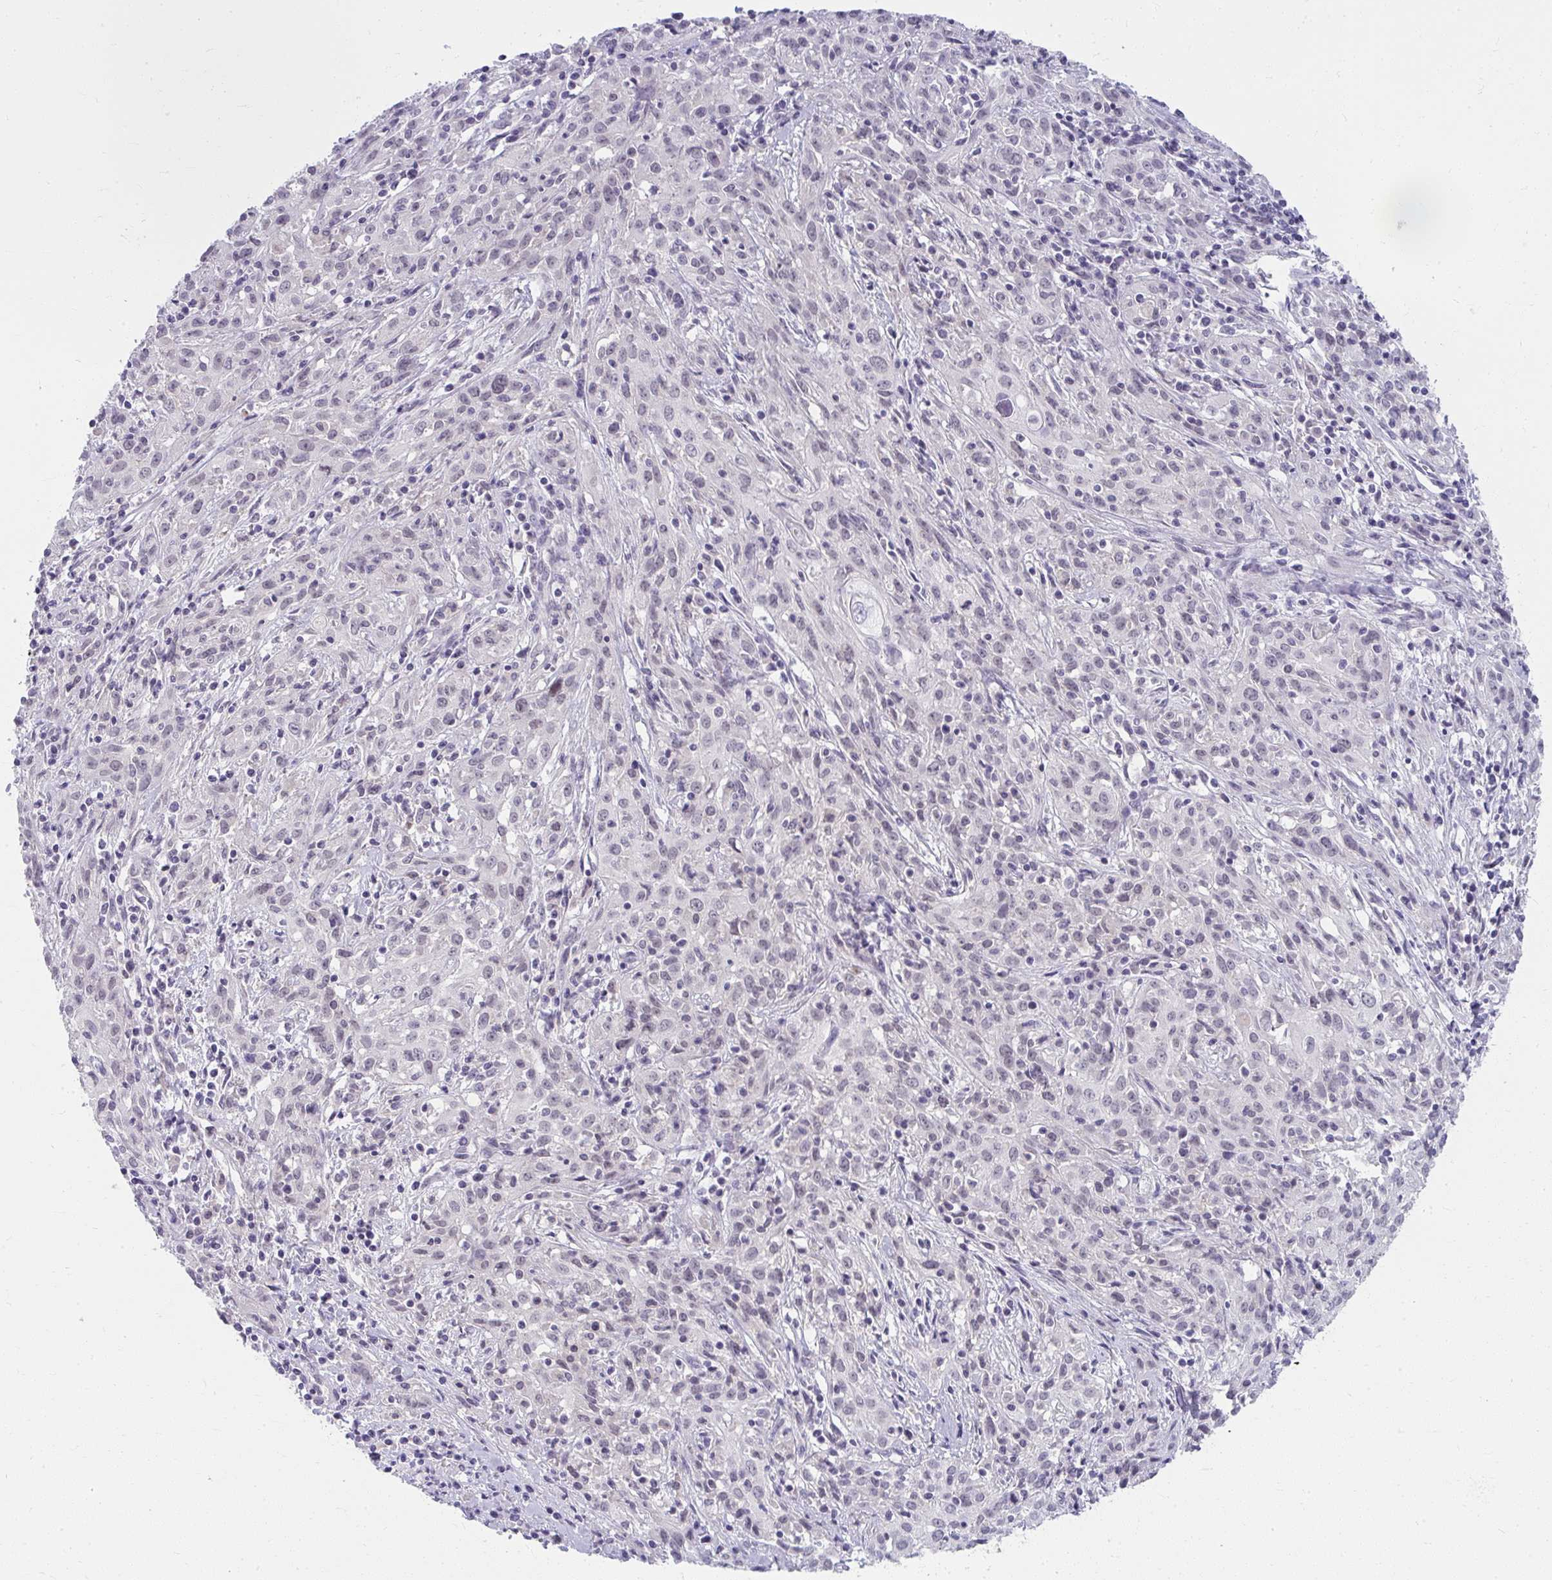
{"staining": {"intensity": "negative", "quantity": "none", "location": "none"}, "tissue": "cervical cancer", "cell_type": "Tumor cells", "image_type": "cancer", "snomed": [{"axis": "morphology", "description": "Squamous cell carcinoma, NOS"}, {"axis": "topography", "description": "Cervix"}], "caption": "Tumor cells are negative for brown protein staining in cervical squamous cell carcinoma.", "gene": "UGT3A2", "patient": {"sex": "female", "age": 57}}